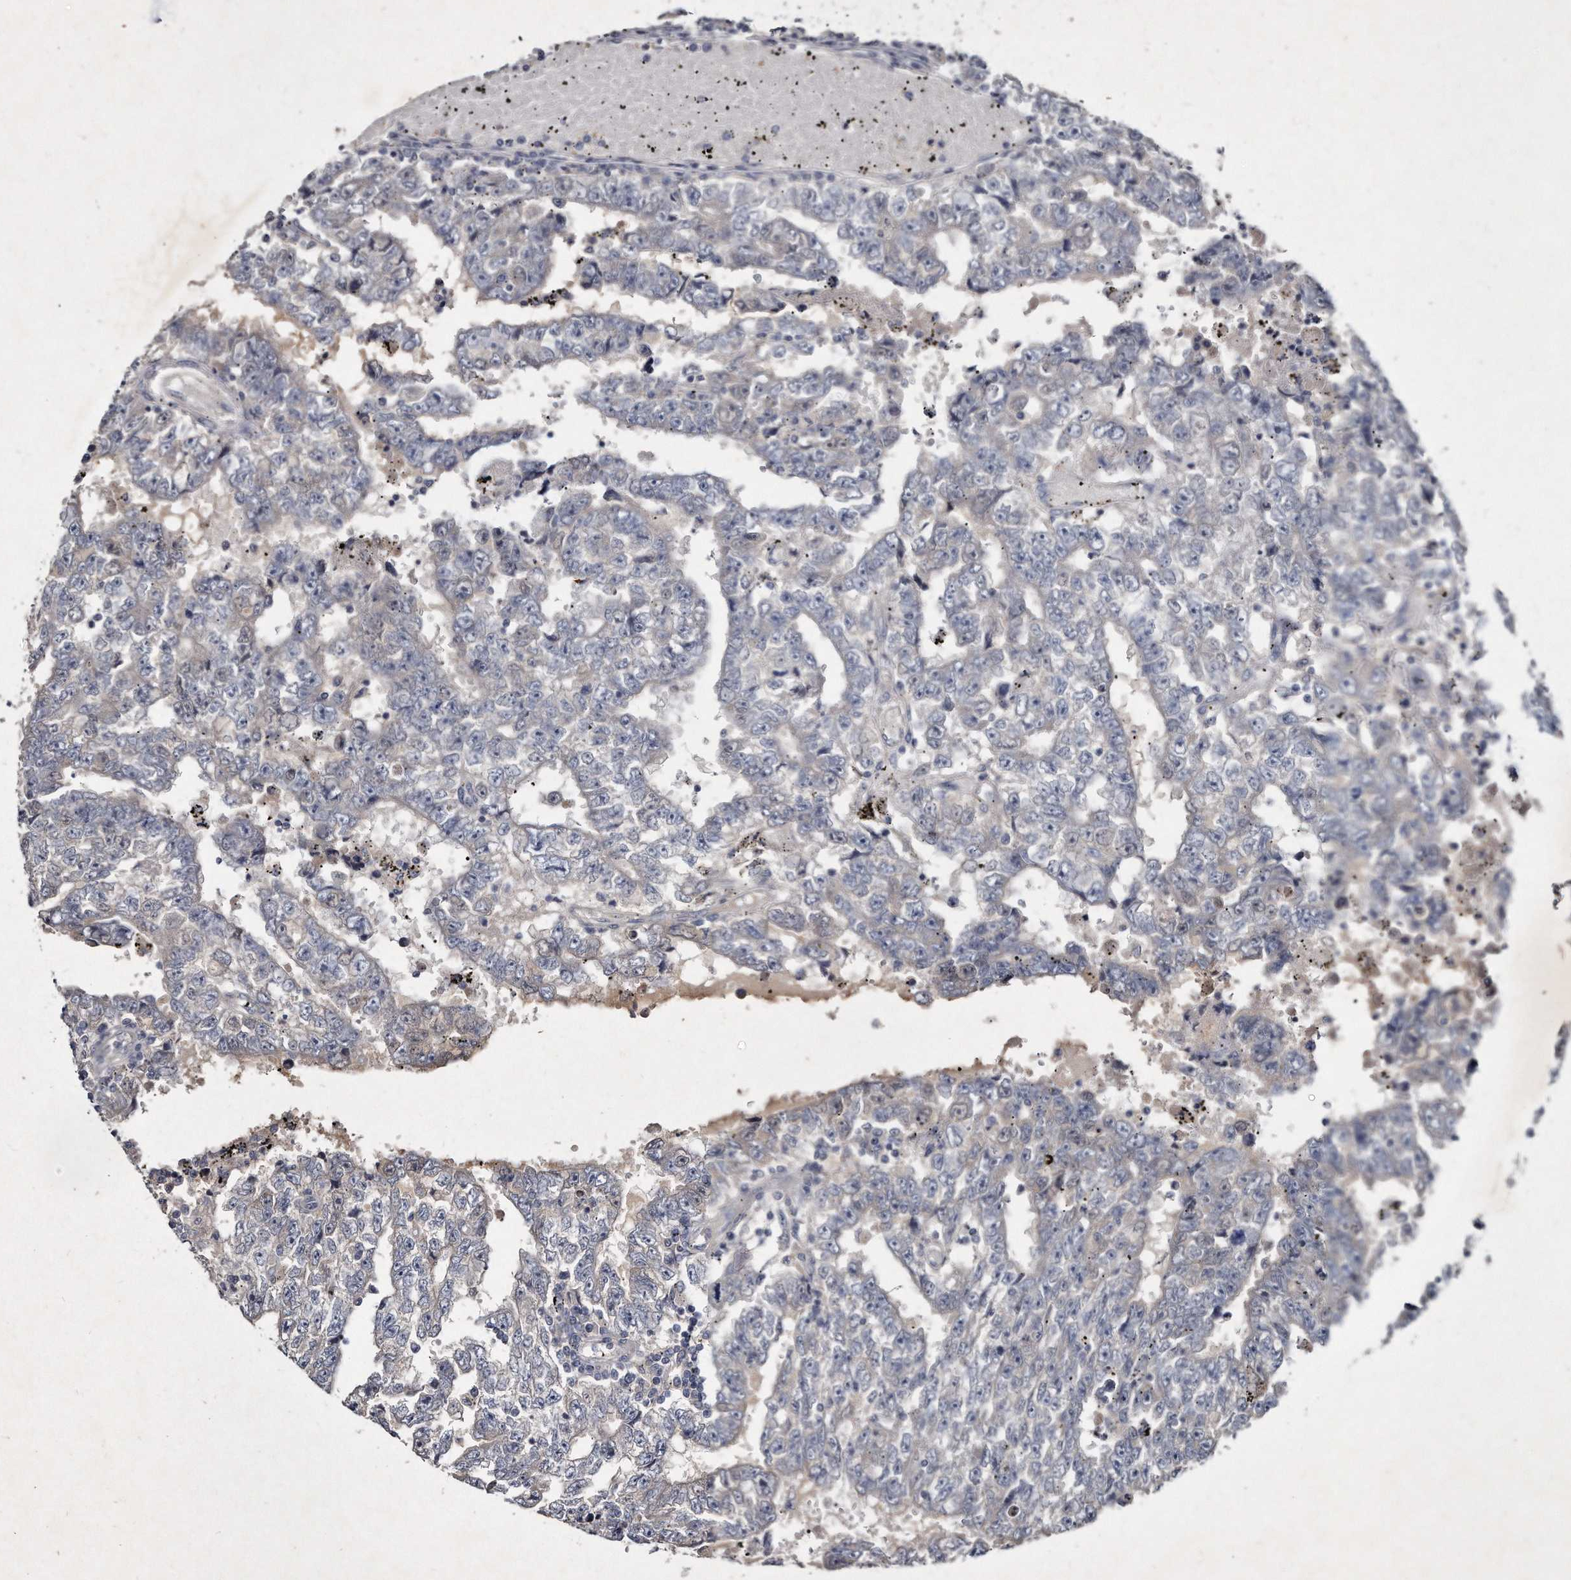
{"staining": {"intensity": "negative", "quantity": "none", "location": "none"}, "tissue": "testis cancer", "cell_type": "Tumor cells", "image_type": "cancer", "snomed": [{"axis": "morphology", "description": "Carcinoma, Embryonal, NOS"}, {"axis": "topography", "description": "Testis"}], "caption": "A micrograph of testis cancer (embryonal carcinoma) stained for a protein shows no brown staining in tumor cells. The staining was performed using DAB to visualize the protein expression in brown, while the nuclei were stained in blue with hematoxylin (Magnification: 20x).", "gene": "KLHDC3", "patient": {"sex": "male", "age": 25}}